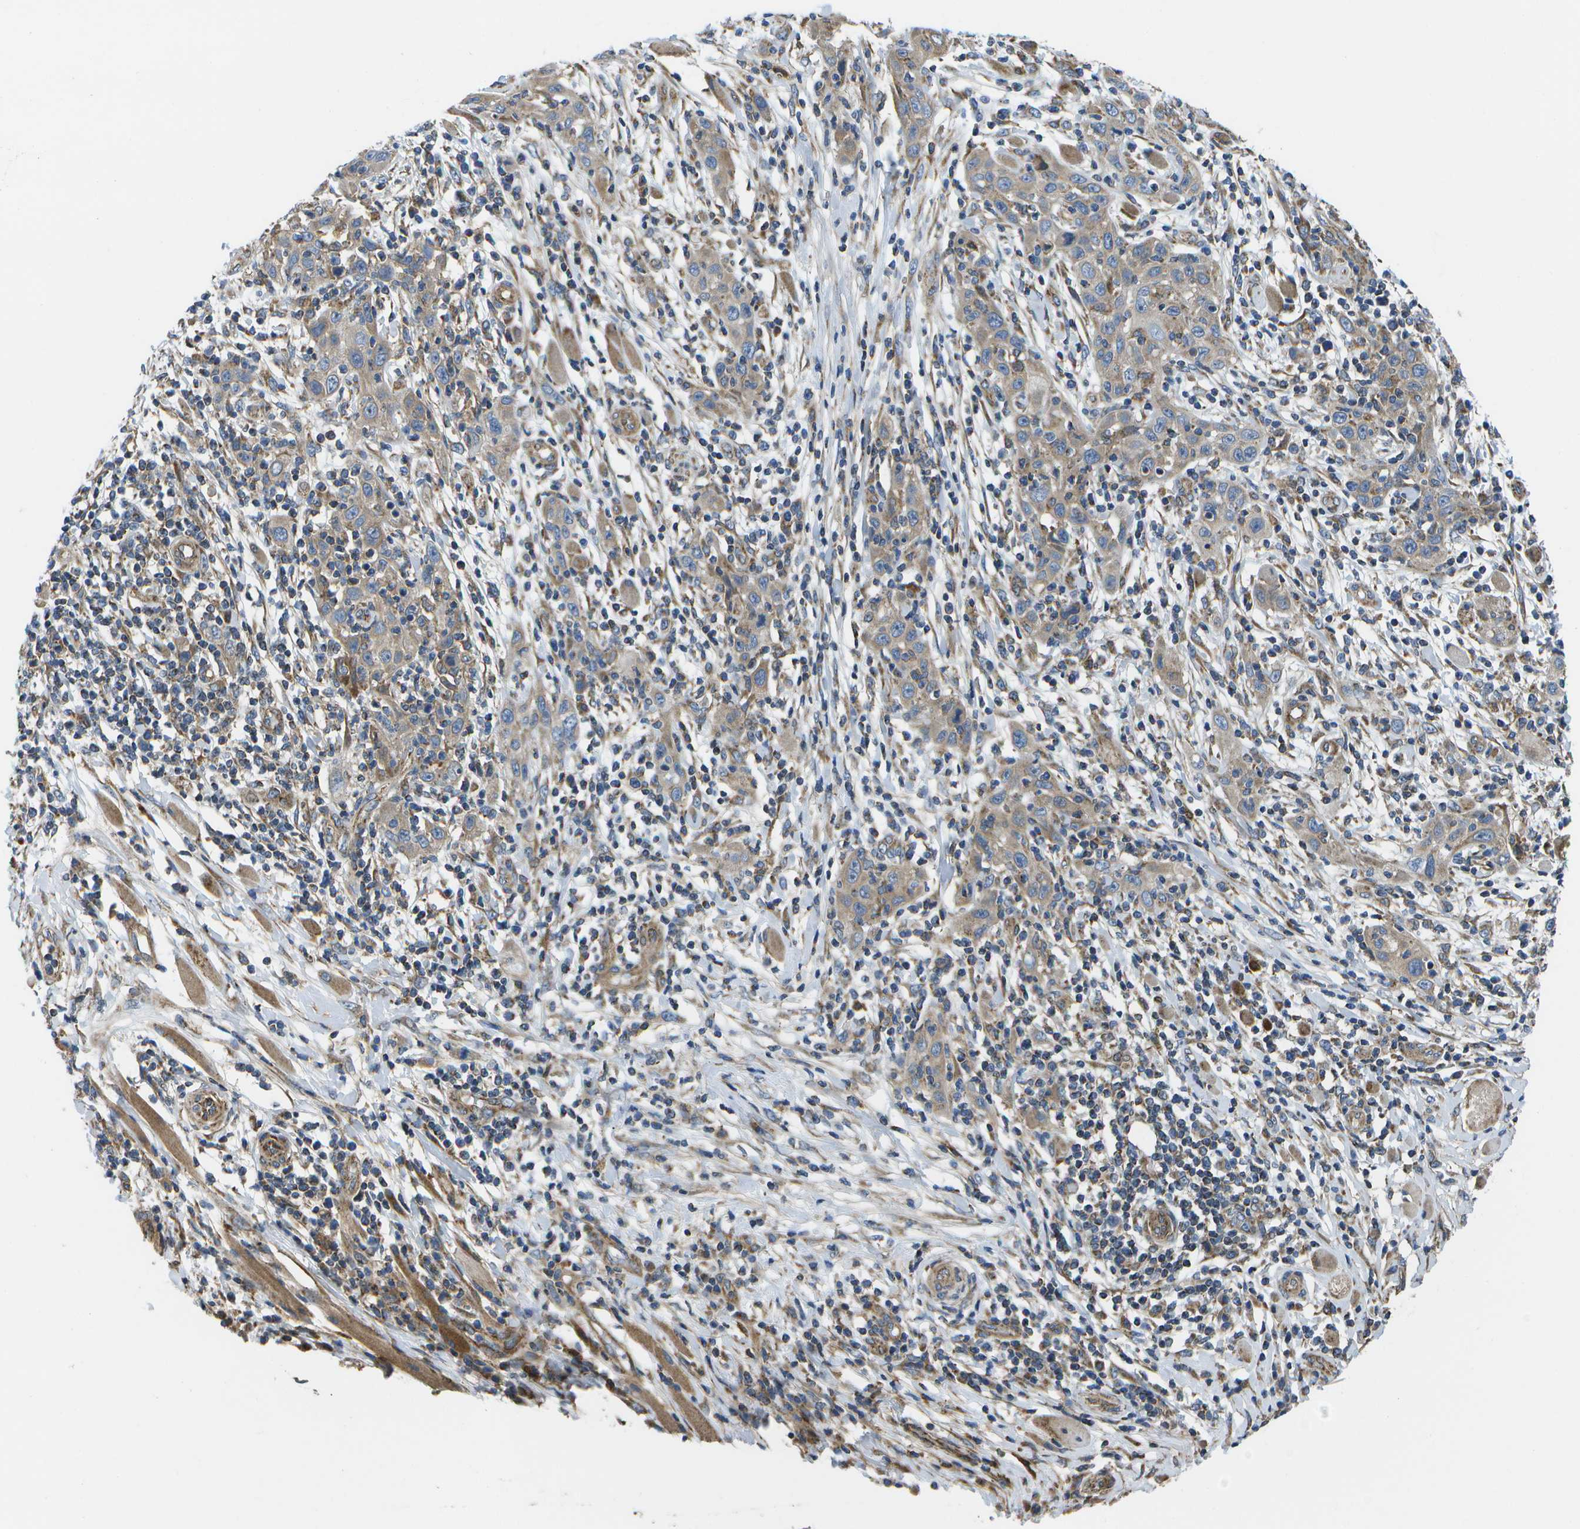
{"staining": {"intensity": "weak", "quantity": ">75%", "location": "cytoplasmic/membranous"}, "tissue": "skin cancer", "cell_type": "Tumor cells", "image_type": "cancer", "snomed": [{"axis": "morphology", "description": "Squamous cell carcinoma, NOS"}, {"axis": "topography", "description": "Skin"}], "caption": "Skin squamous cell carcinoma stained with DAB immunohistochemistry demonstrates low levels of weak cytoplasmic/membranous positivity in about >75% of tumor cells. (Brightfield microscopy of DAB IHC at high magnification).", "gene": "MVK", "patient": {"sex": "female", "age": 88}}